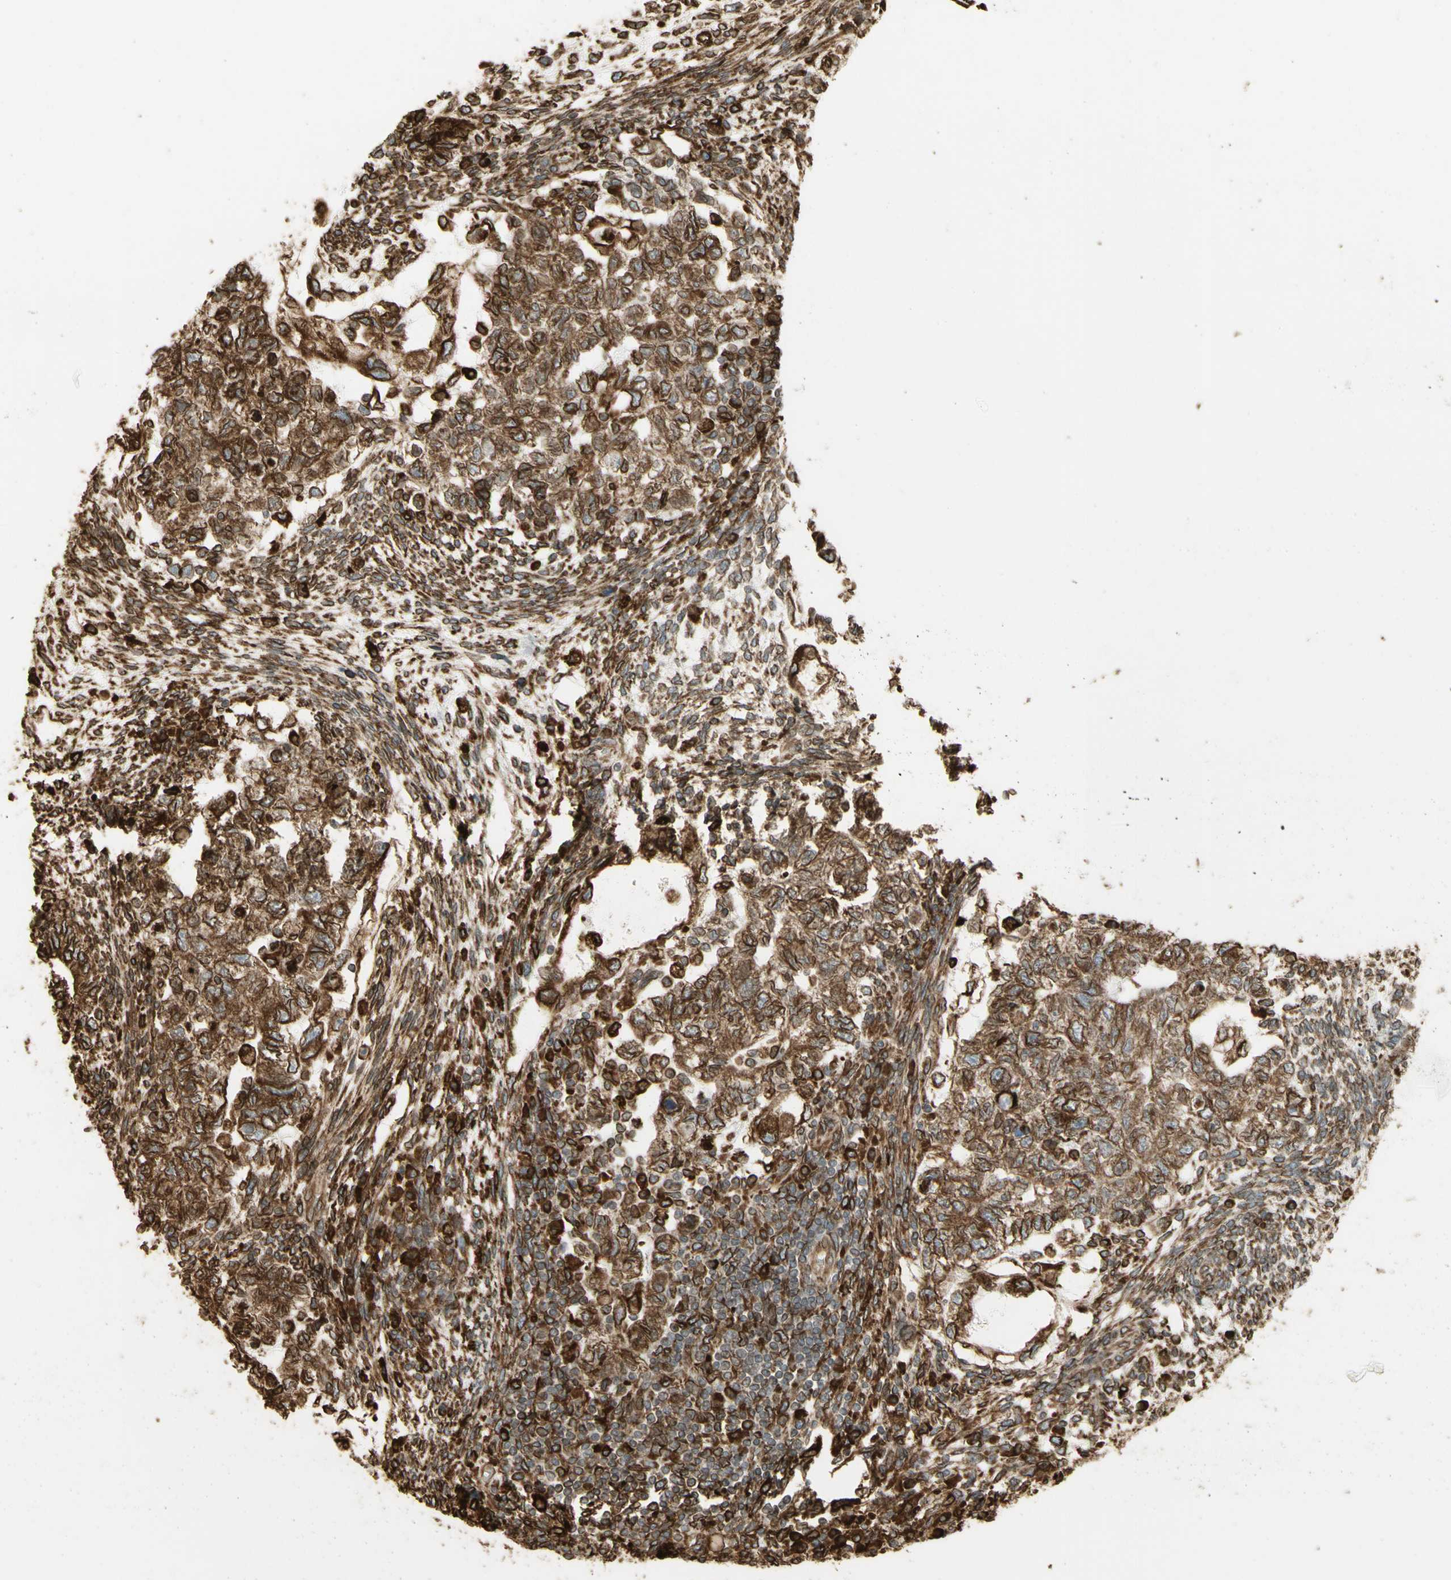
{"staining": {"intensity": "moderate", "quantity": ">75%", "location": "cytoplasmic/membranous"}, "tissue": "testis cancer", "cell_type": "Tumor cells", "image_type": "cancer", "snomed": [{"axis": "morphology", "description": "Normal tissue, NOS"}, {"axis": "morphology", "description": "Carcinoma, Embryonal, NOS"}, {"axis": "topography", "description": "Testis"}], "caption": "This image demonstrates testis embryonal carcinoma stained with immunohistochemistry (IHC) to label a protein in brown. The cytoplasmic/membranous of tumor cells show moderate positivity for the protein. Nuclei are counter-stained blue.", "gene": "CANX", "patient": {"sex": "male", "age": 36}}